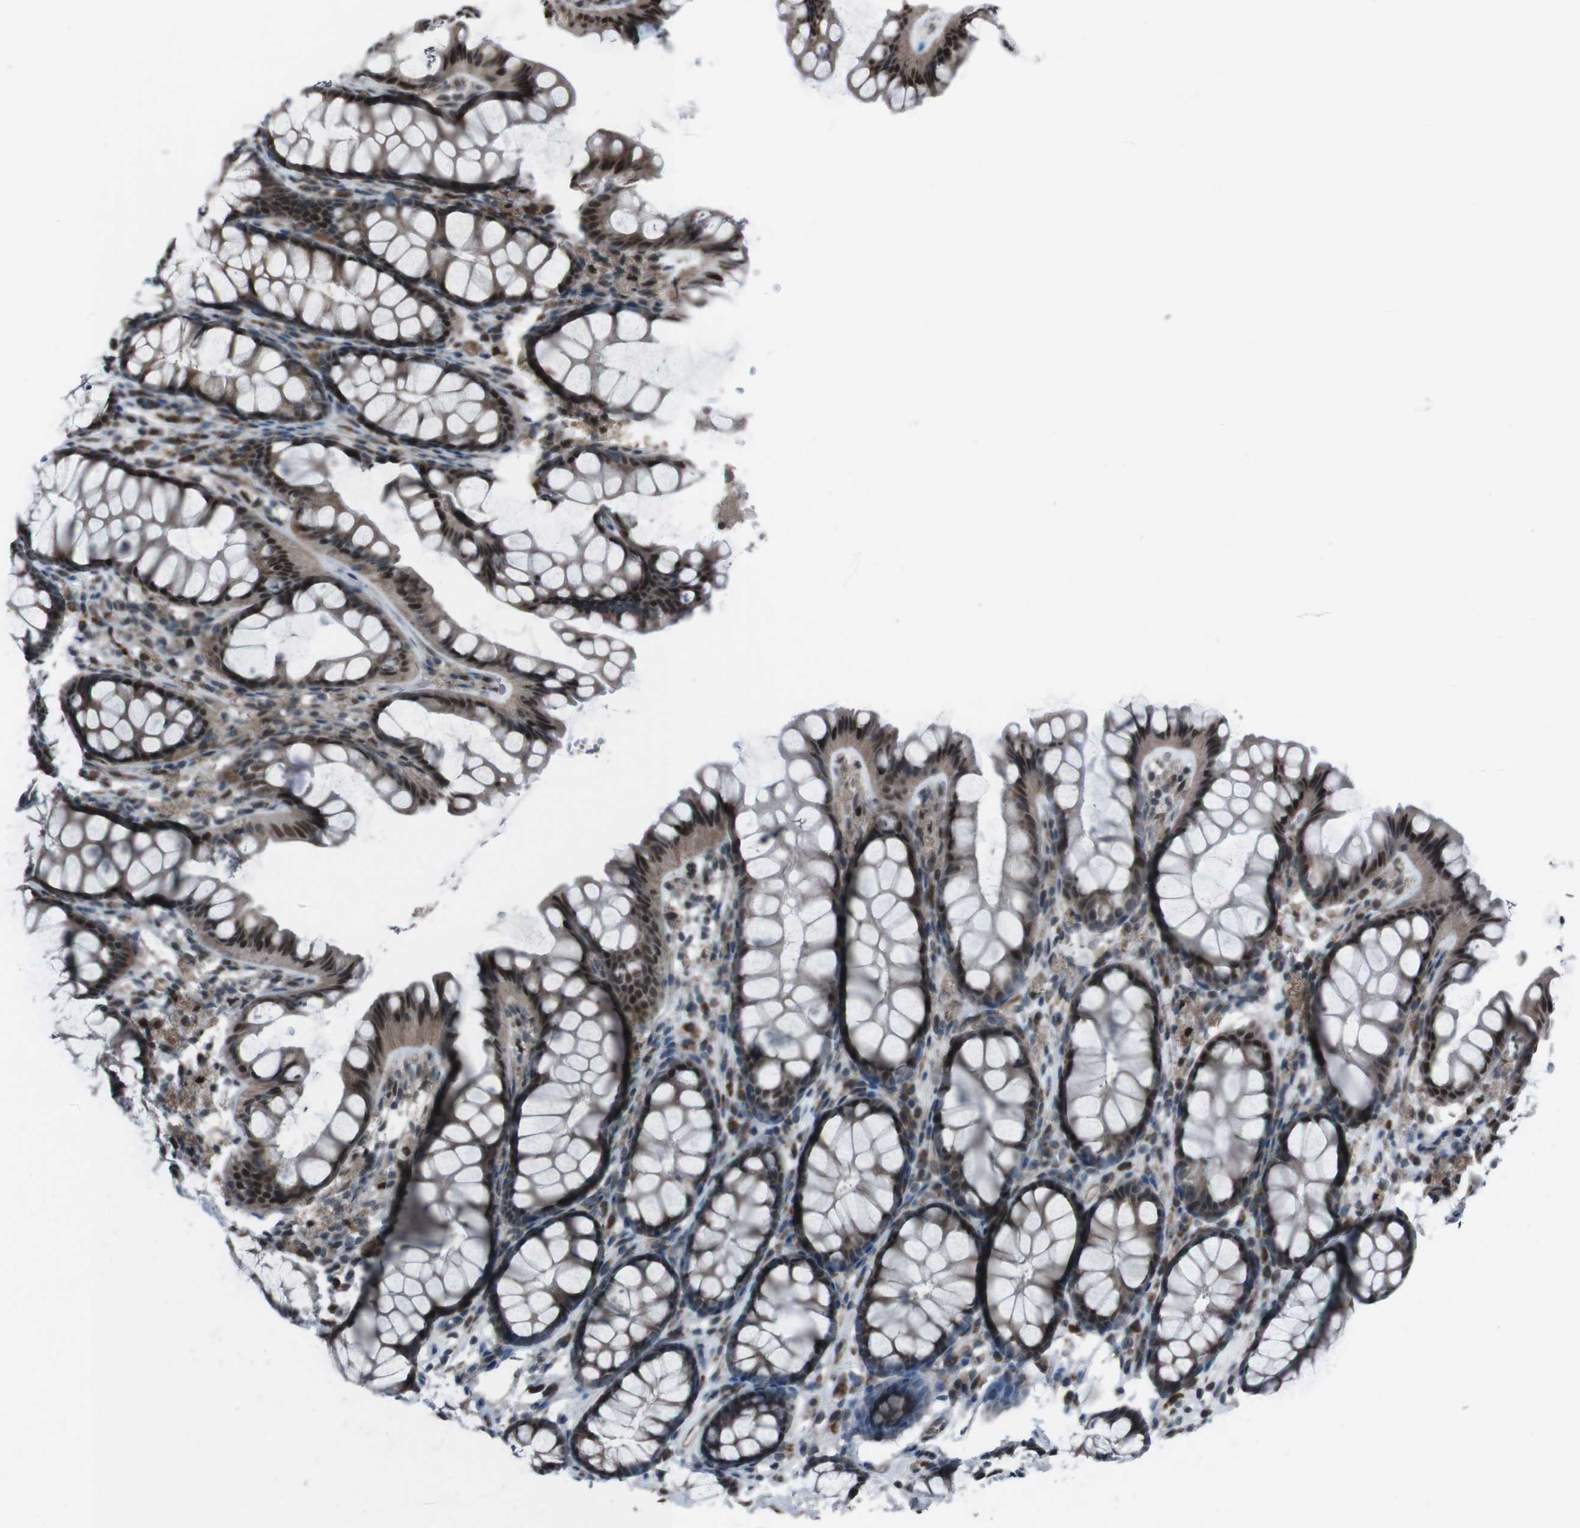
{"staining": {"intensity": "moderate", "quantity": ">75%", "location": "cytoplasmic/membranous,nuclear"}, "tissue": "colon", "cell_type": "Endothelial cells", "image_type": "normal", "snomed": [{"axis": "morphology", "description": "Normal tissue, NOS"}, {"axis": "topography", "description": "Colon"}], "caption": "Colon stained with a brown dye exhibits moderate cytoplasmic/membranous,nuclear positive expression in approximately >75% of endothelial cells.", "gene": "SS18L1", "patient": {"sex": "female", "age": 55}}